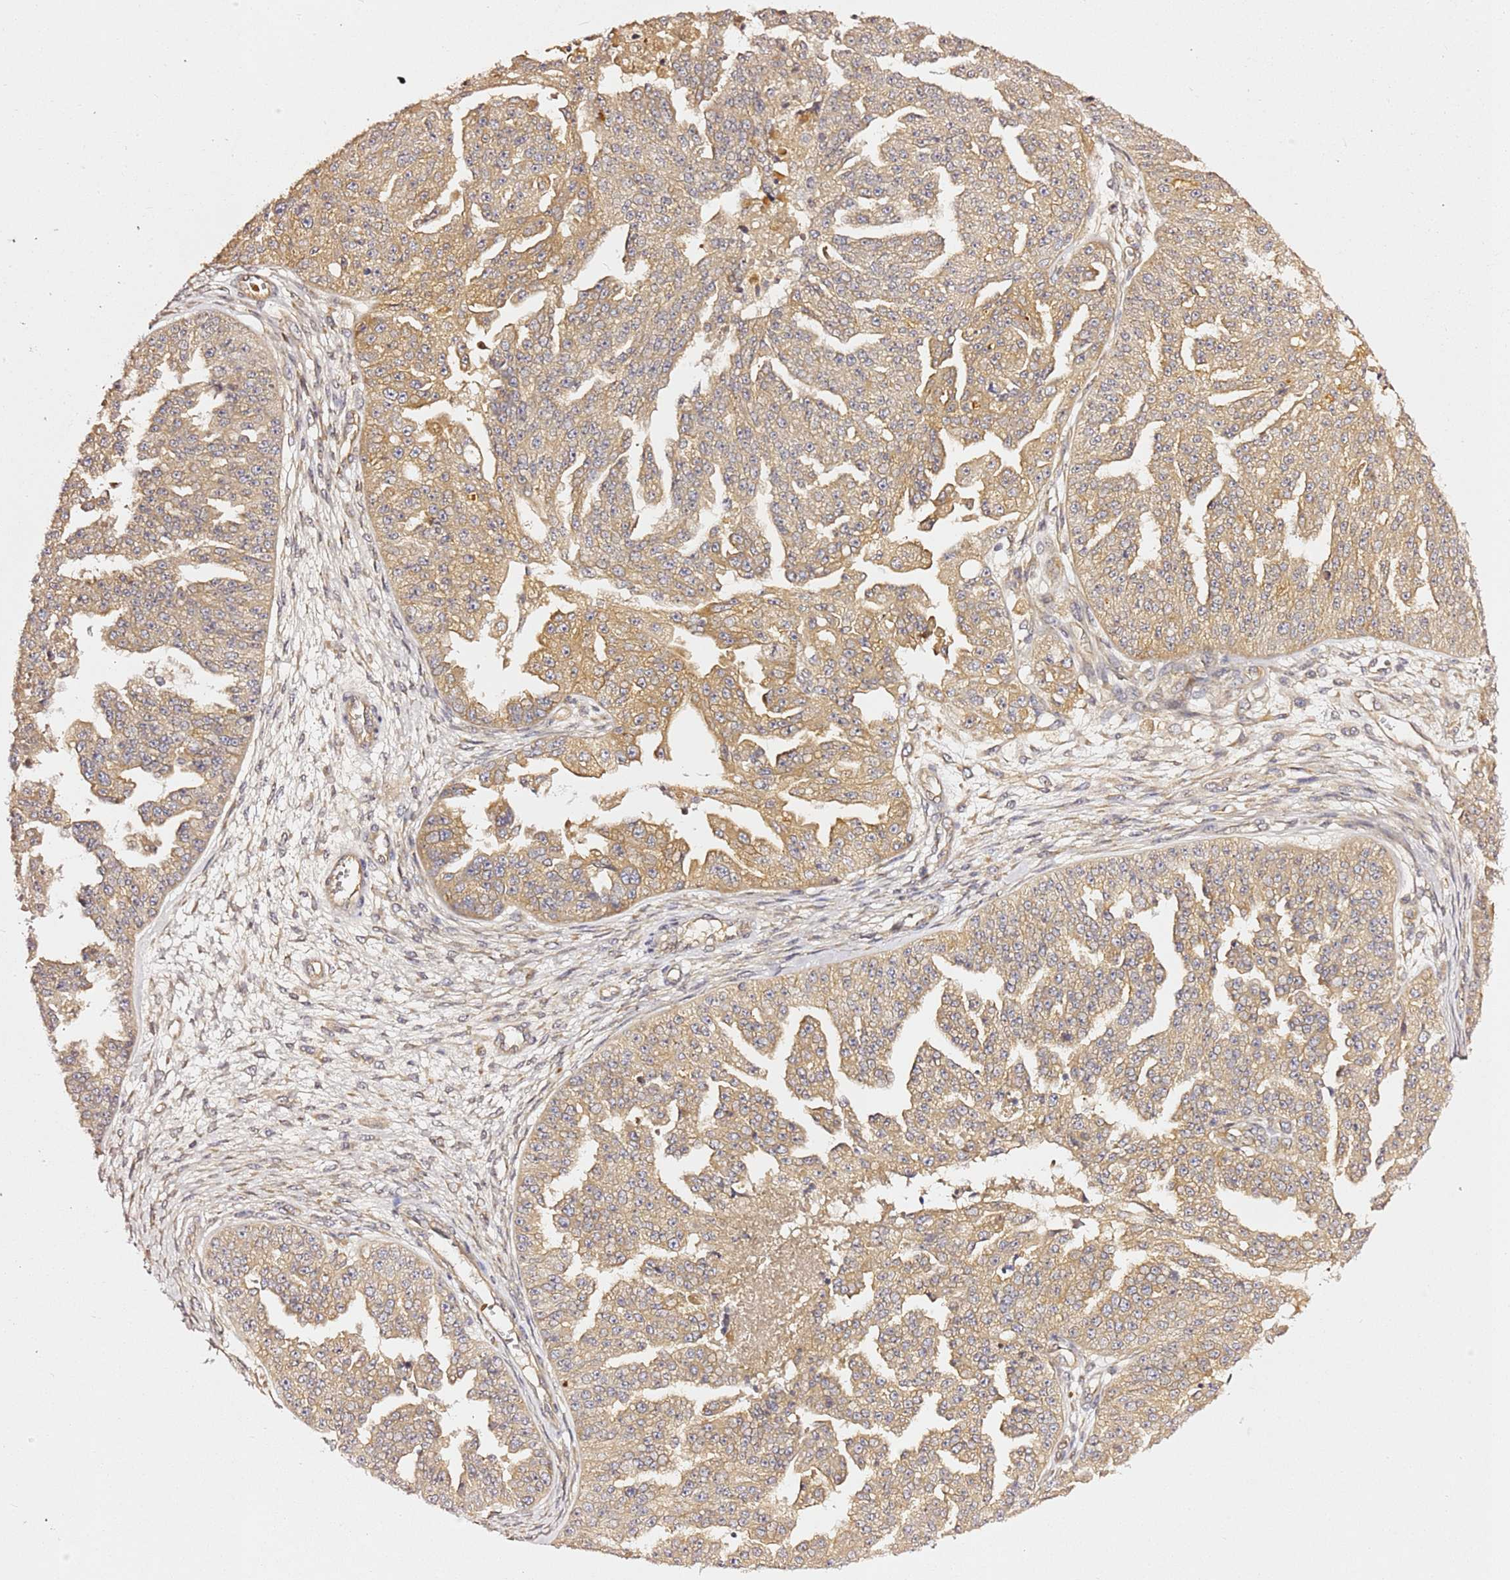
{"staining": {"intensity": "moderate", "quantity": ">75%", "location": "cytoplasmic/membranous"}, "tissue": "ovarian cancer", "cell_type": "Tumor cells", "image_type": "cancer", "snomed": [{"axis": "morphology", "description": "Cystadenocarcinoma, serous, NOS"}, {"axis": "topography", "description": "Ovary"}], "caption": "This image shows serous cystadenocarcinoma (ovarian) stained with immunohistochemistry to label a protein in brown. The cytoplasmic/membranous of tumor cells show moderate positivity for the protein. Nuclei are counter-stained blue.", "gene": "OSBPL2", "patient": {"sex": "female", "age": 58}}